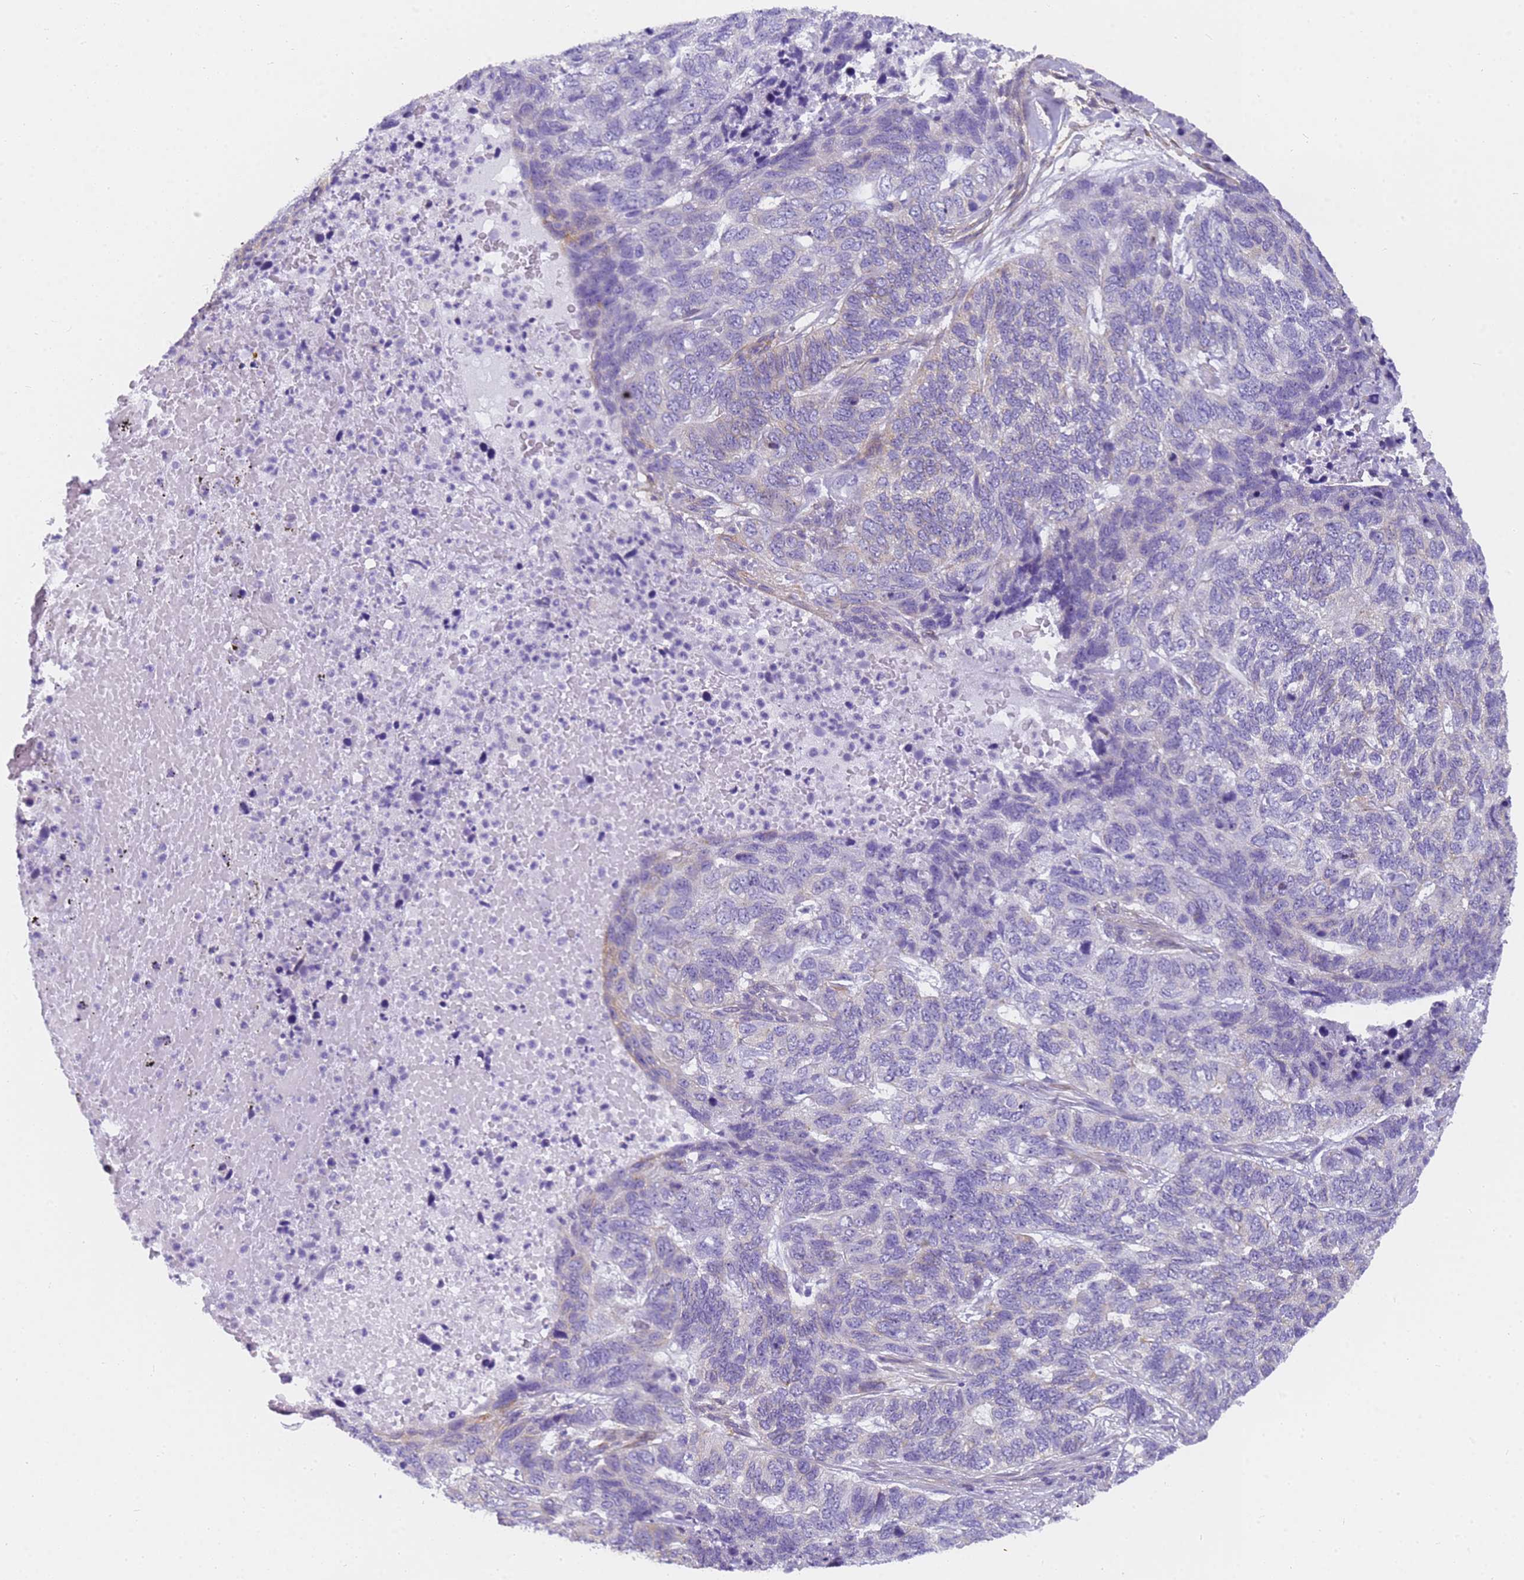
{"staining": {"intensity": "negative", "quantity": "none", "location": "none"}, "tissue": "skin cancer", "cell_type": "Tumor cells", "image_type": "cancer", "snomed": [{"axis": "morphology", "description": "Basal cell carcinoma"}, {"axis": "topography", "description": "Skin"}], "caption": "This histopathology image is of skin cancer stained with IHC to label a protein in brown with the nuclei are counter-stained blue. There is no staining in tumor cells. (DAB immunohistochemistry visualized using brightfield microscopy, high magnification).", "gene": "MVB12A", "patient": {"sex": "female", "age": 65}}